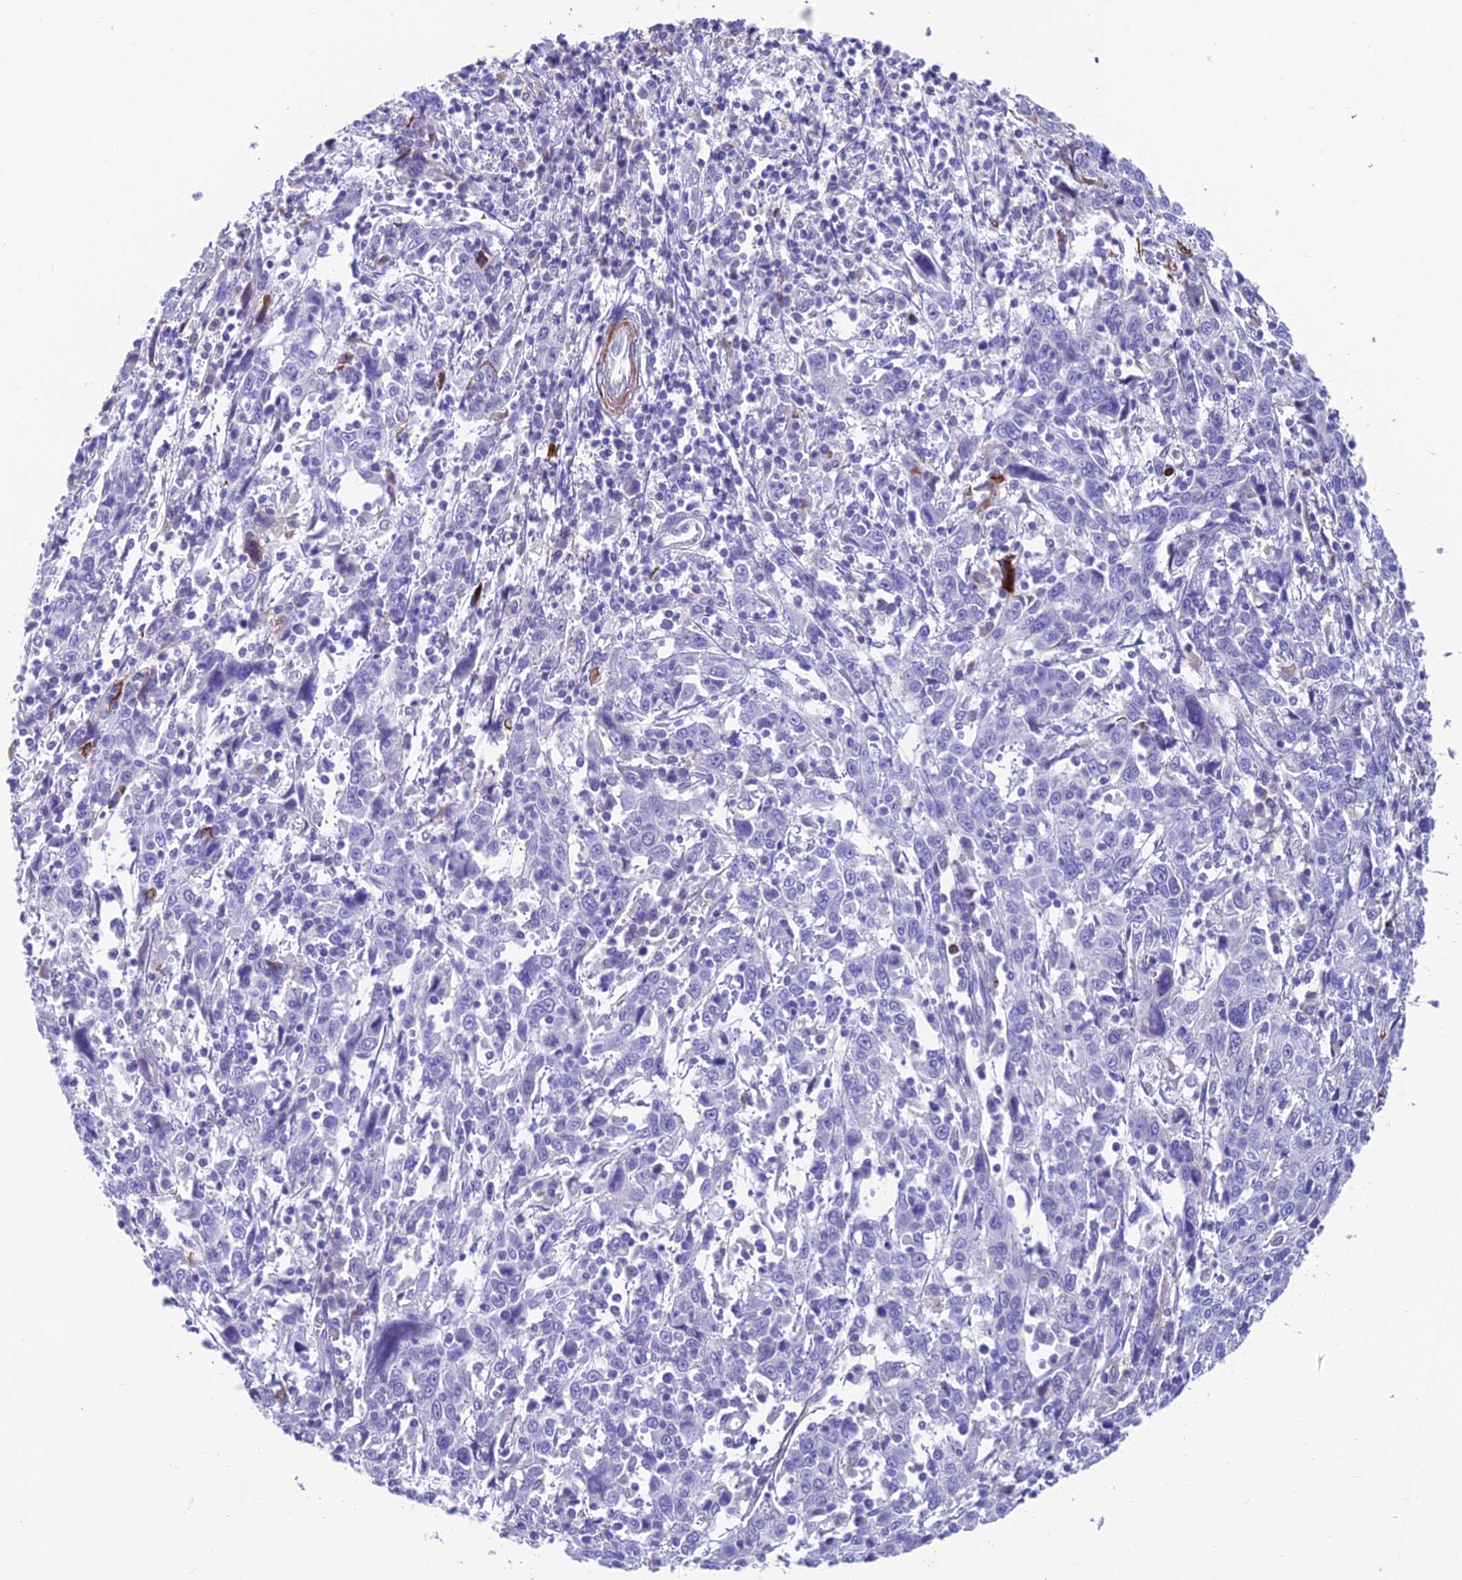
{"staining": {"intensity": "negative", "quantity": "none", "location": "none"}, "tissue": "cervical cancer", "cell_type": "Tumor cells", "image_type": "cancer", "snomed": [{"axis": "morphology", "description": "Squamous cell carcinoma, NOS"}, {"axis": "topography", "description": "Cervix"}], "caption": "Tumor cells are negative for protein expression in human cervical cancer (squamous cell carcinoma). Brightfield microscopy of IHC stained with DAB (3,3'-diaminobenzidine) (brown) and hematoxylin (blue), captured at high magnification.", "gene": "GNG11", "patient": {"sex": "female", "age": 46}}